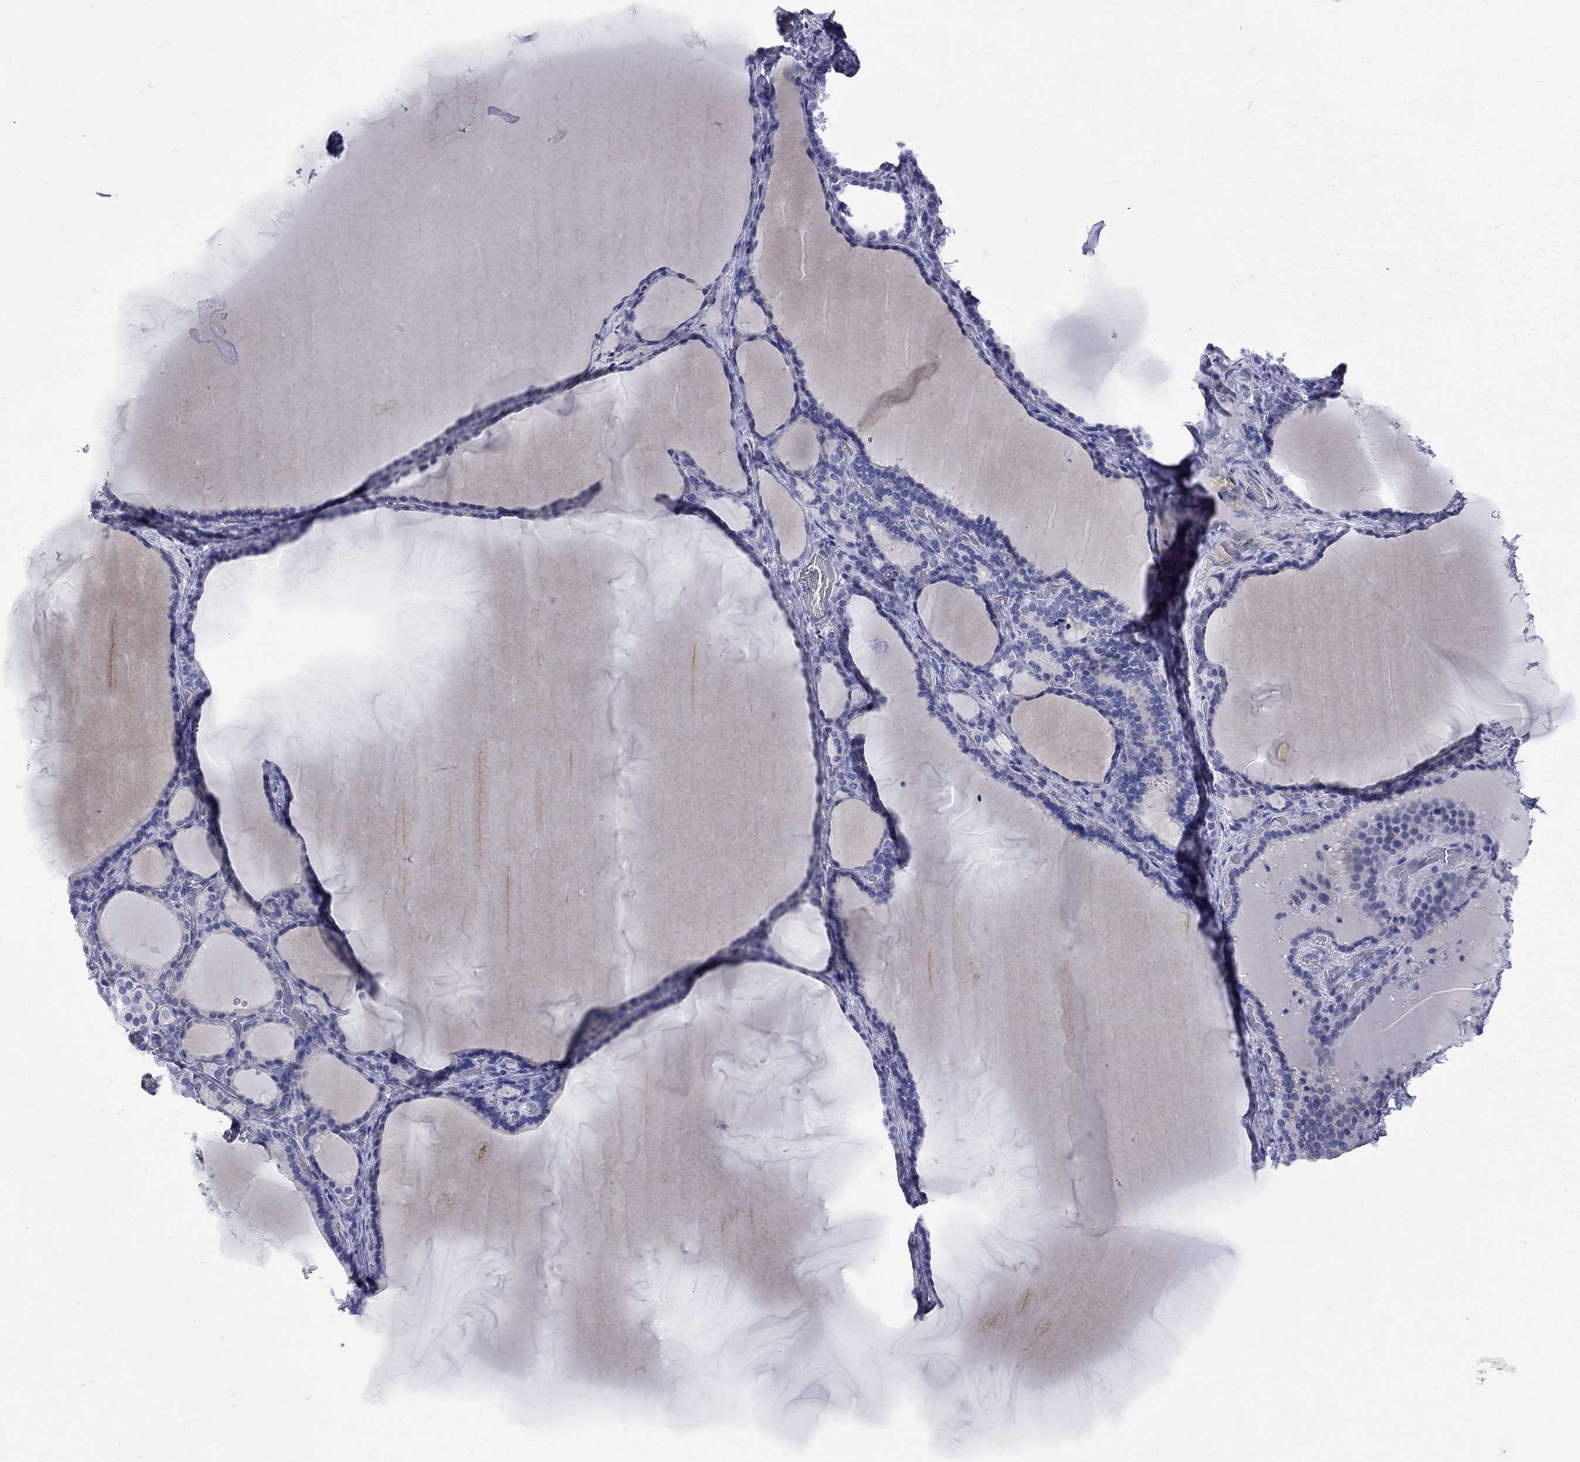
{"staining": {"intensity": "negative", "quantity": "none", "location": "none"}, "tissue": "thyroid gland", "cell_type": "Glandular cells", "image_type": "normal", "snomed": [{"axis": "morphology", "description": "Normal tissue, NOS"}, {"axis": "morphology", "description": "Hyperplasia, NOS"}, {"axis": "topography", "description": "Thyroid gland"}], "caption": "Immunohistochemistry (IHC) of benign human thyroid gland demonstrates no expression in glandular cells.", "gene": "ABCB4", "patient": {"sex": "female", "age": 27}}